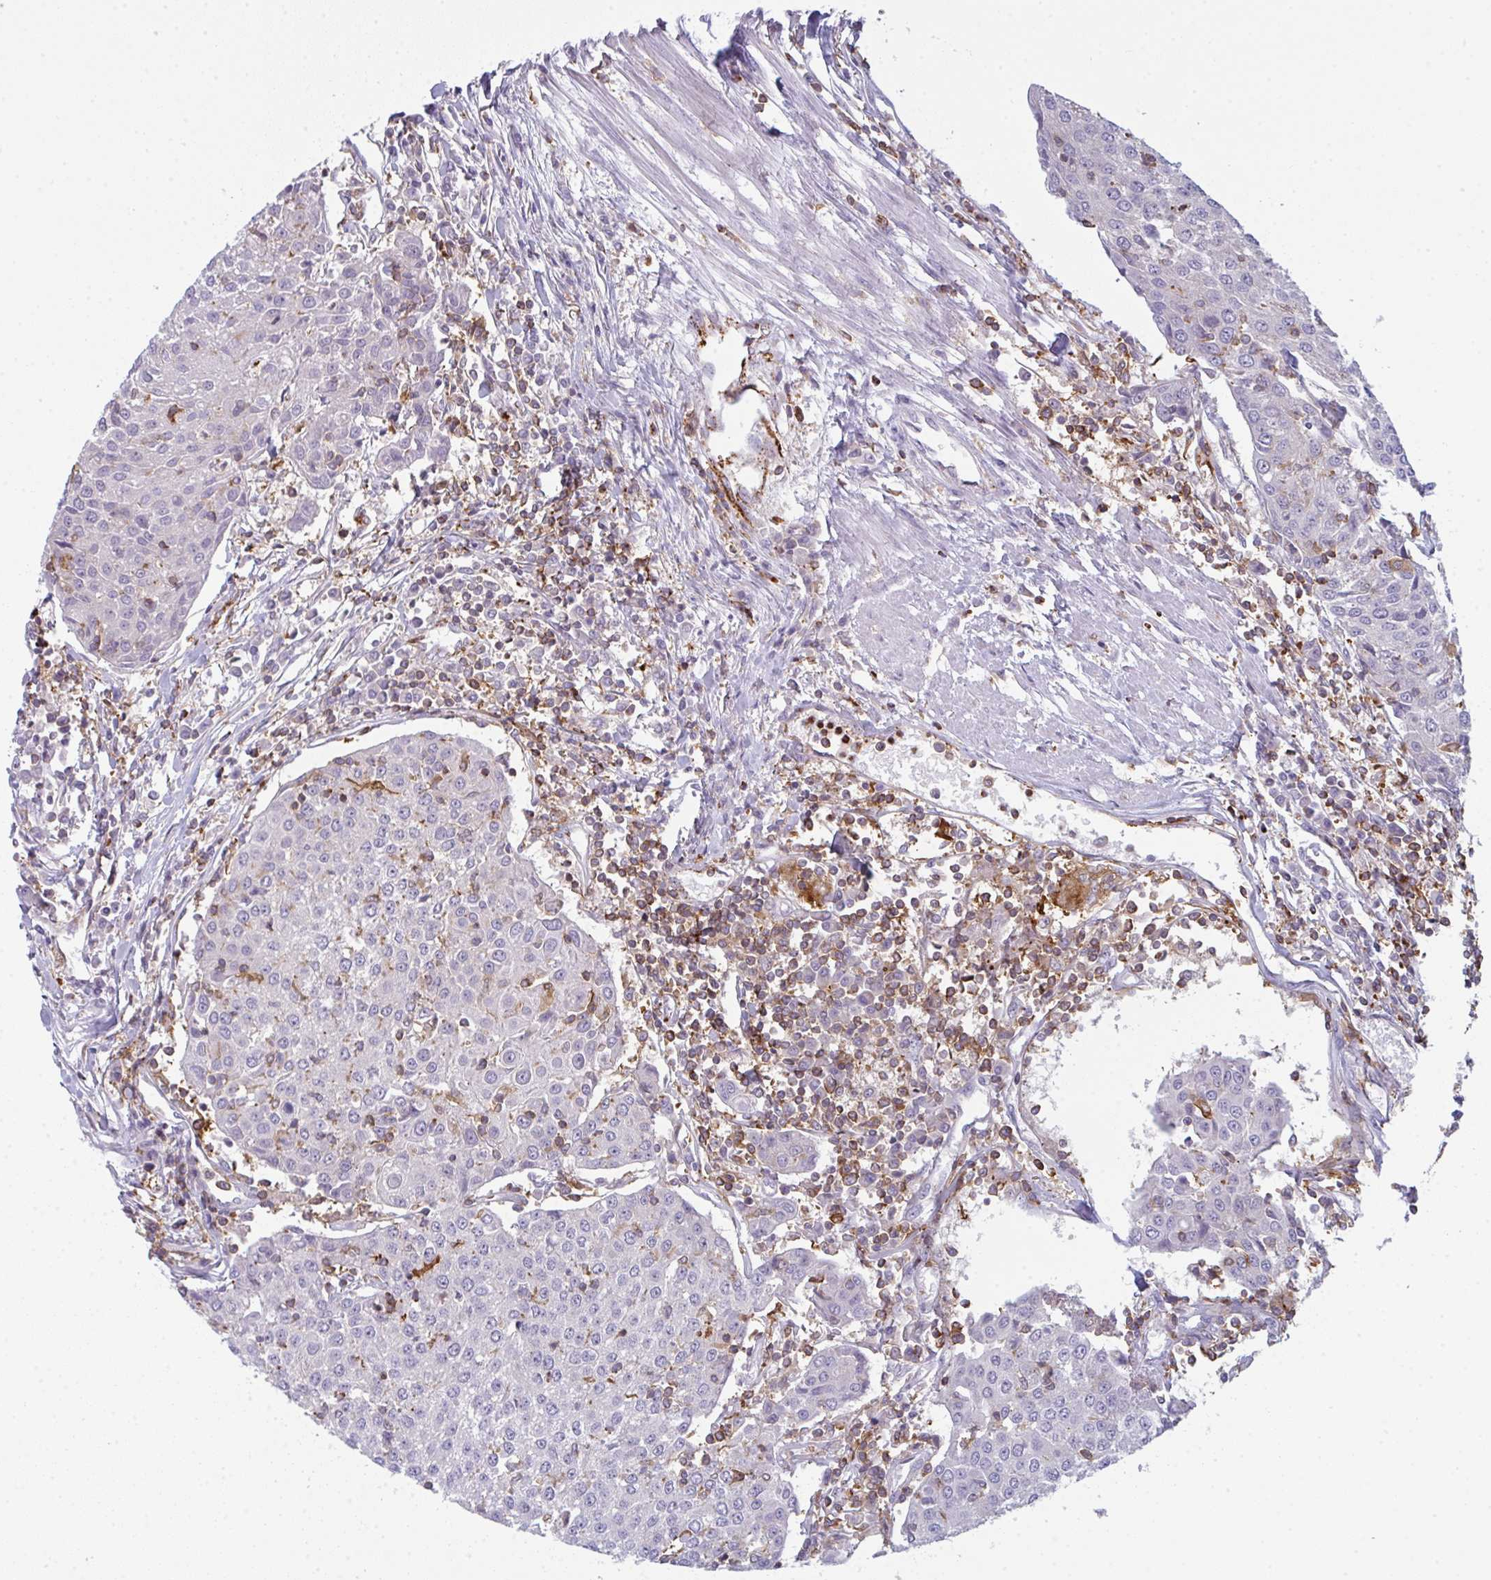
{"staining": {"intensity": "negative", "quantity": "none", "location": "none"}, "tissue": "urothelial cancer", "cell_type": "Tumor cells", "image_type": "cancer", "snomed": [{"axis": "morphology", "description": "Urothelial carcinoma, High grade"}, {"axis": "topography", "description": "Urinary bladder"}], "caption": "High magnification brightfield microscopy of urothelial cancer stained with DAB (brown) and counterstained with hematoxylin (blue): tumor cells show no significant staining. The staining is performed using DAB (3,3'-diaminobenzidine) brown chromogen with nuclei counter-stained in using hematoxylin.", "gene": "CD80", "patient": {"sex": "female", "age": 85}}